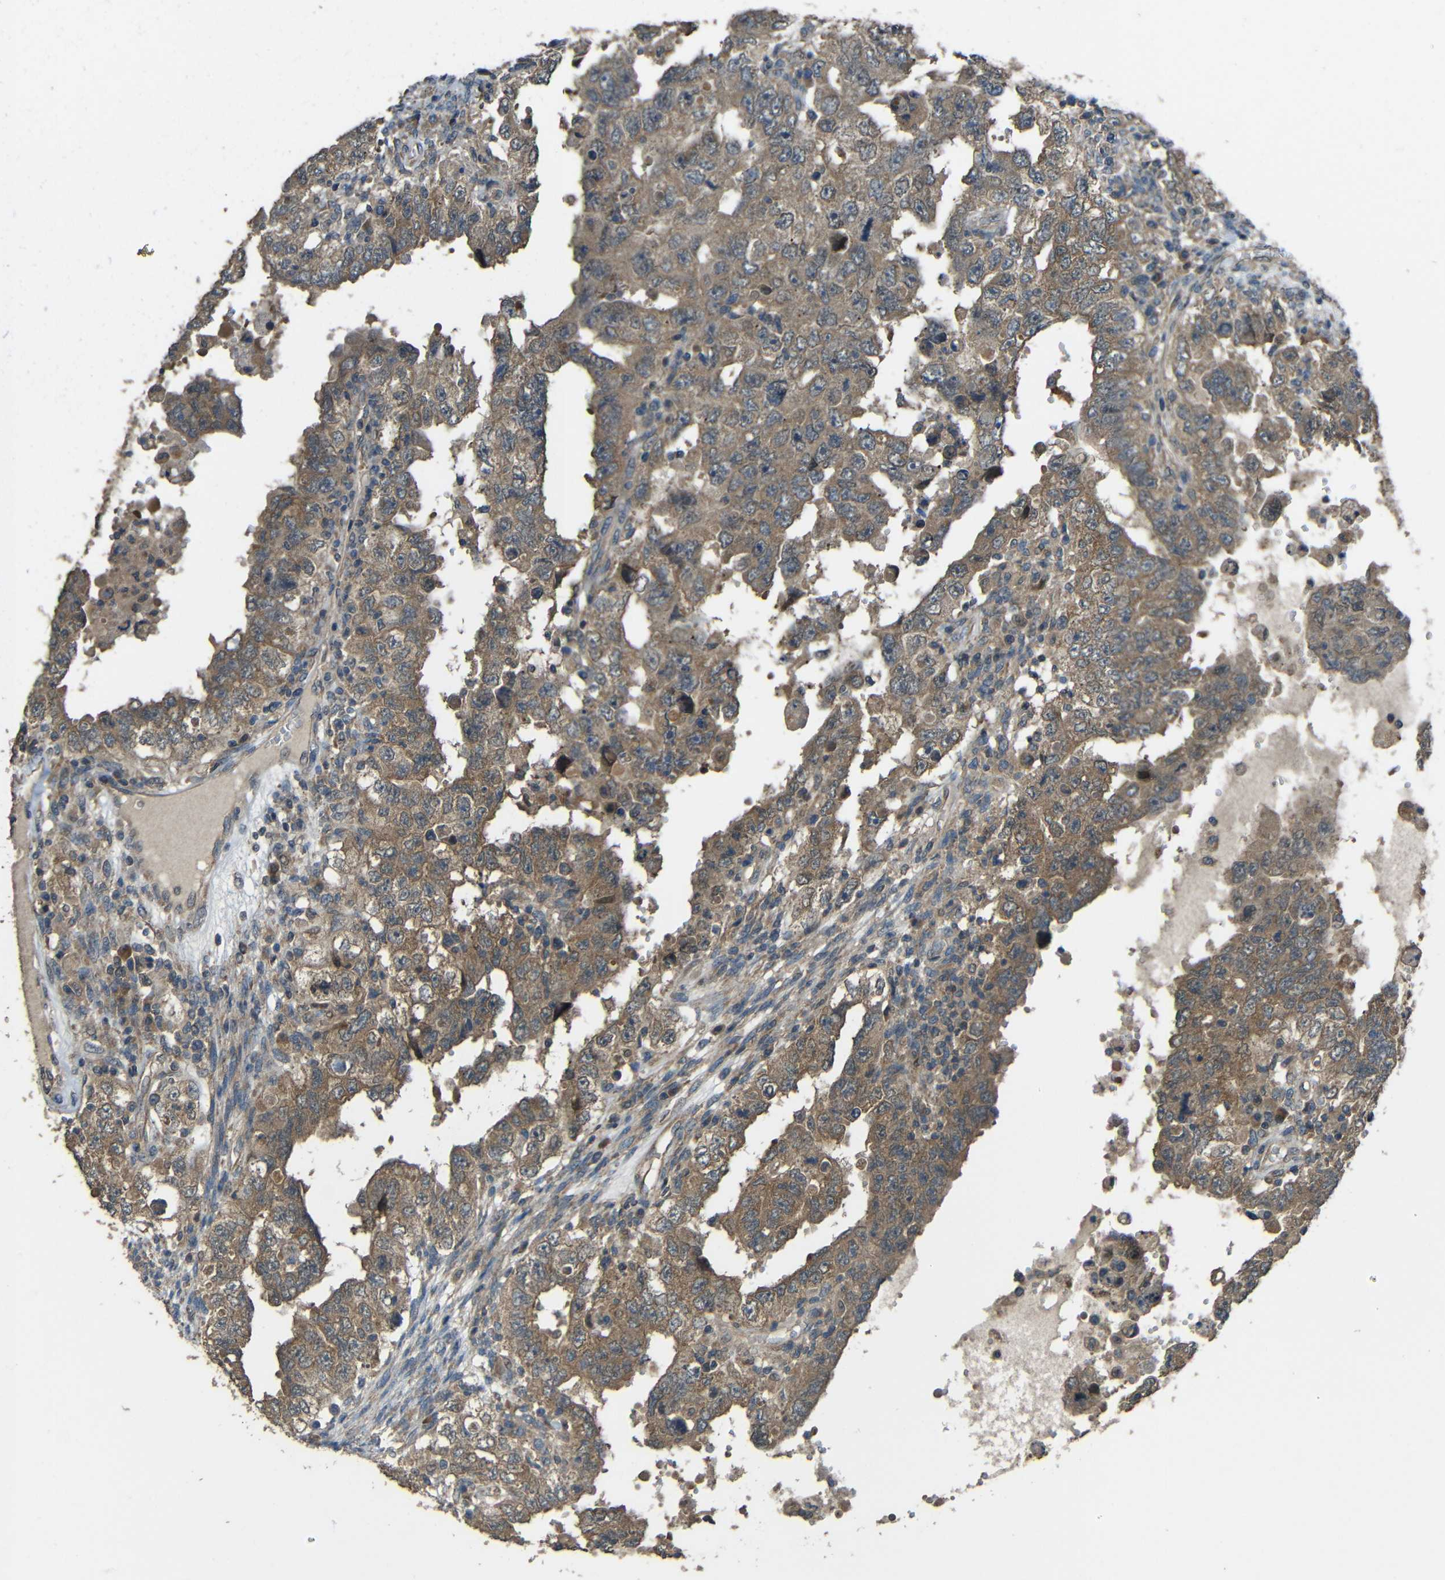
{"staining": {"intensity": "moderate", "quantity": ">75%", "location": "cytoplasmic/membranous"}, "tissue": "testis cancer", "cell_type": "Tumor cells", "image_type": "cancer", "snomed": [{"axis": "morphology", "description": "Carcinoma, Embryonal, NOS"}, {"axis": "topography", "description": "Testis"}], "caption": "Immunohistochemical staining of testis cancer (embryonal carcinoma) exhibits medium levels of moderate cytoplasmic/membranous positivity in about >75% of tumor cells. (Stains: DAB in brown, nuclei in blue, Microscopy: brightfield microscopy at high magnification).", "gene": "ACACA", "patient": {"sex": "male", "age": 26}}